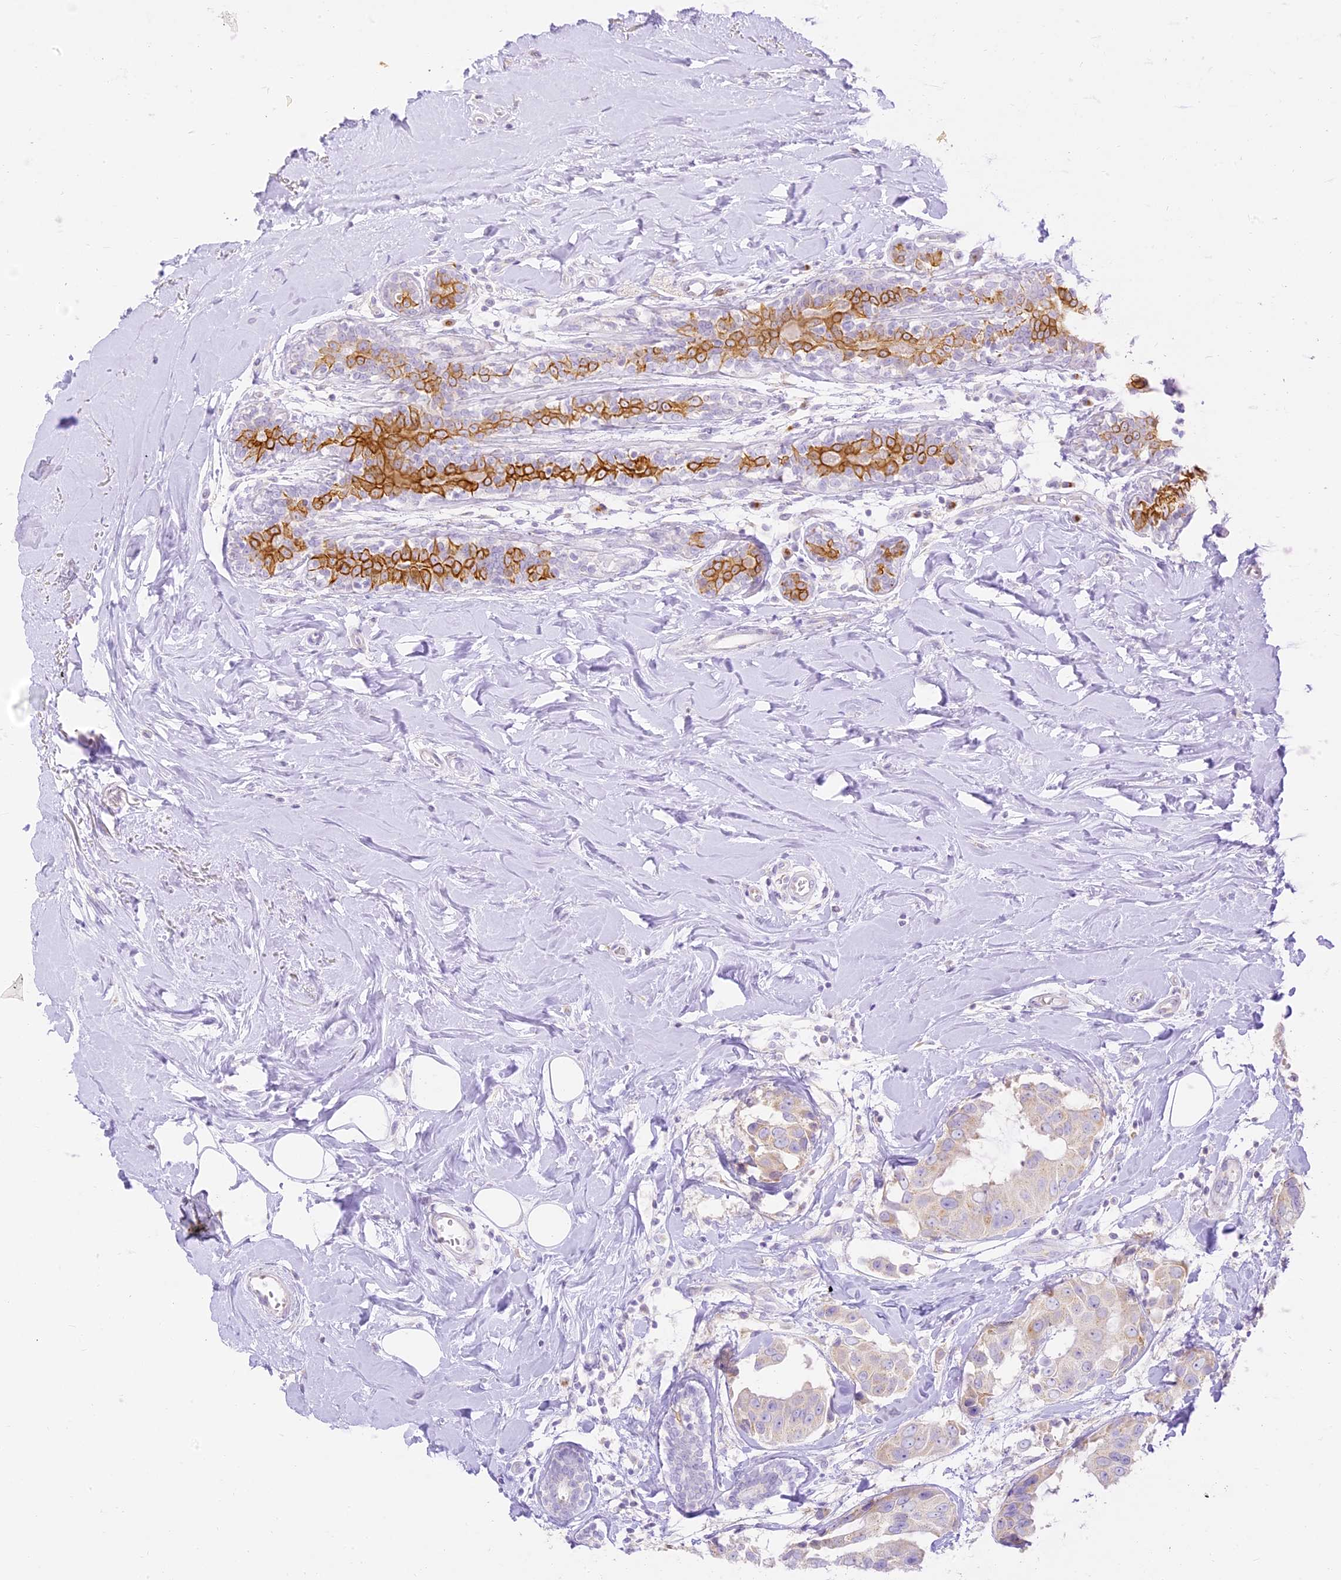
{"staining": {"intensity": "negative", "quantity": "none", "location": "none"}, "tissue": "breast cancer", "cell_type": "Tumor cells", "image_type": "cancer", "snomed": [{"axis": "morphology", "description": "Normal tissue, NOS"}, {"axis": "morphology", "description": "Duct carcinoma"}, {"axis": "topography", "description": "Breast"}], "caption": "Tumor cells are negative for brown protein staining in breast intraductal carcinoma.", "gene": "SEC13", "patient": {"sex": "female", "age": 39}}